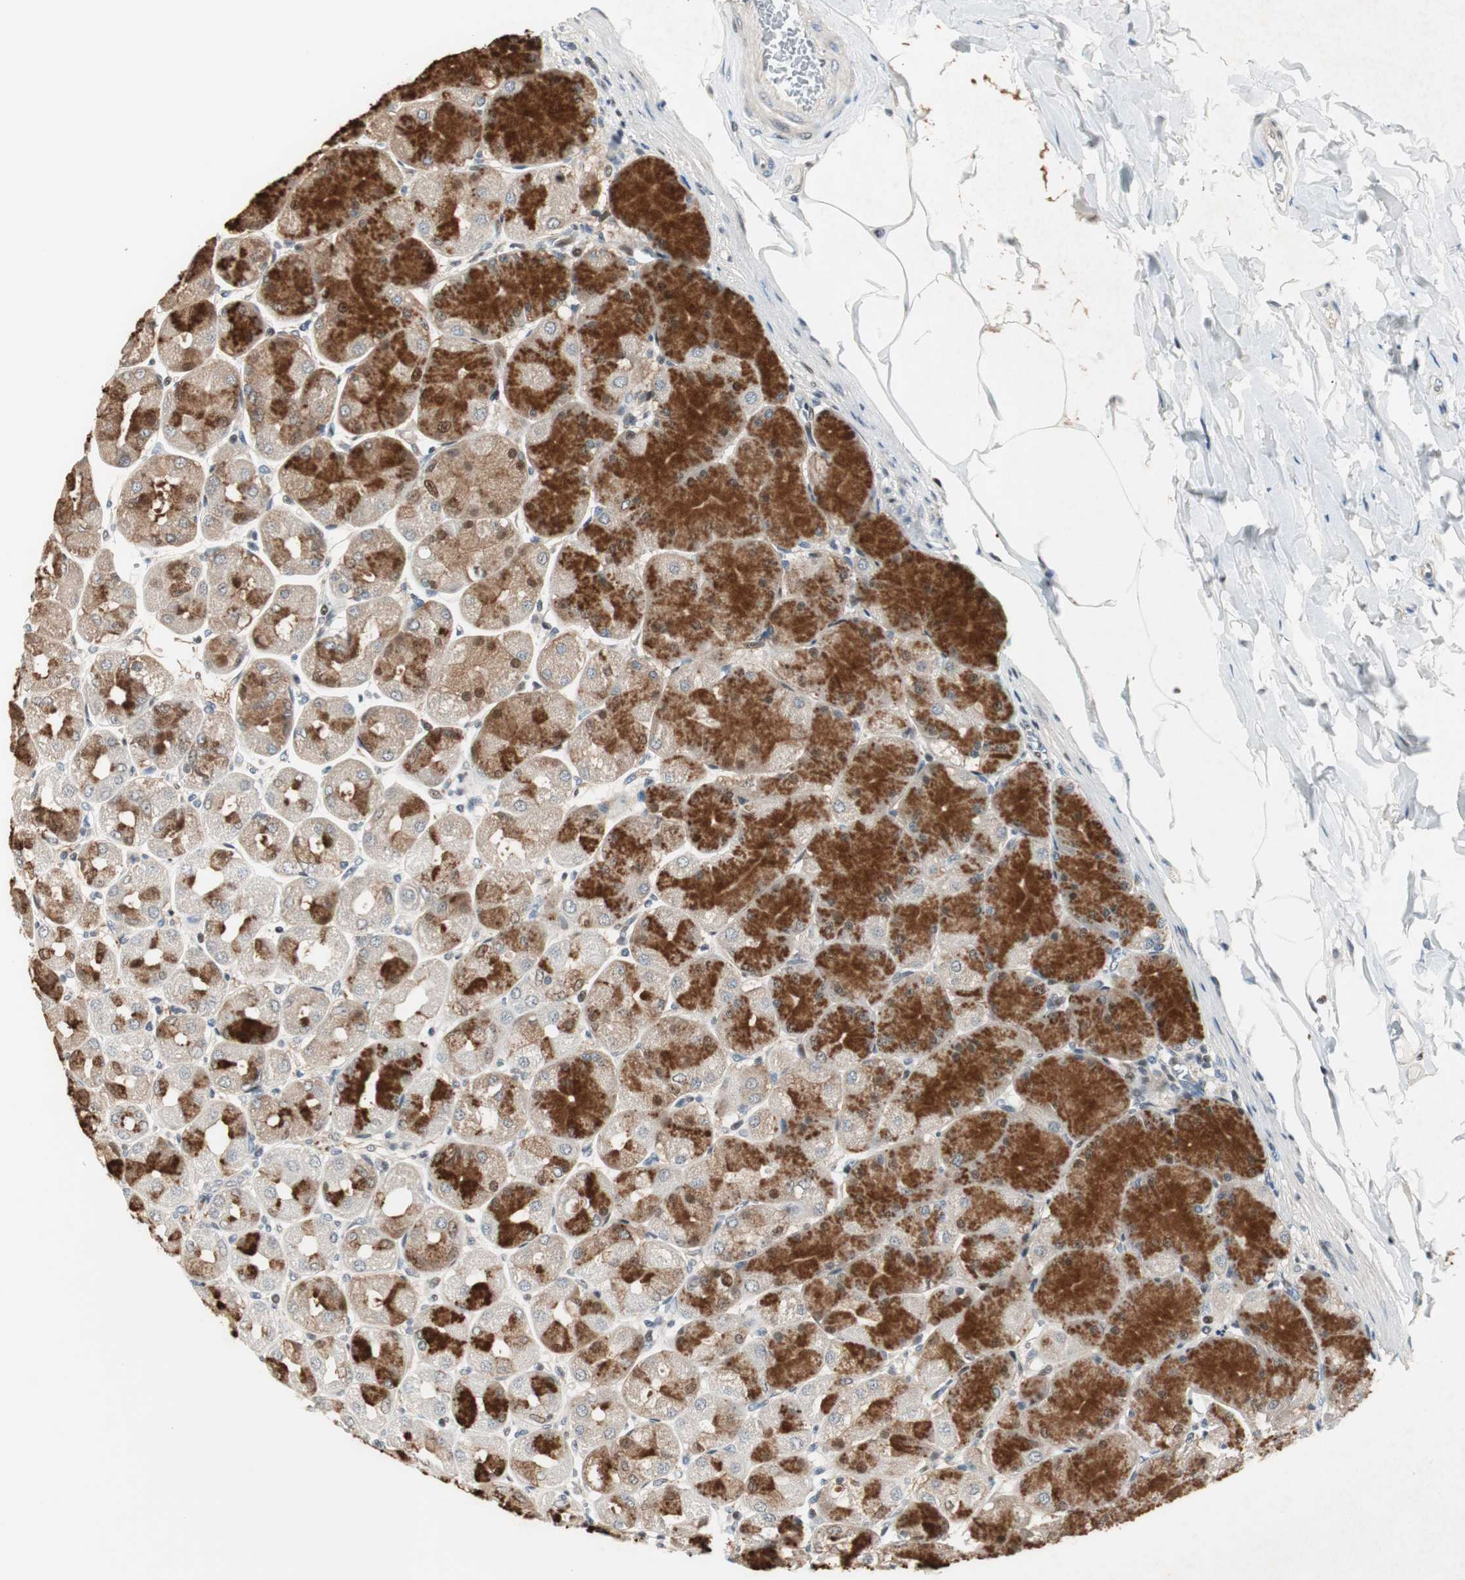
{"staining": {"intensity": "strong", "quantity": "25%-75%", "location": "cytoplasmic/membranous"}, "tissue": "stomach", "cell_type": "Glandular cells", "image_type": "normal", "snomed": [{"axis": "morphology", "description": "Normal tissue, NOS"}, {"axis": "topography", "description": "Stomach, upper"}], "caption": "Protein staining demonstrates strong cytoplasmic/membranous staining in approximately 25%-75% of glandular cells in unremarkable stomach.", "gene": "RAD1", "patient": {"sex": "female", "age": 56}}